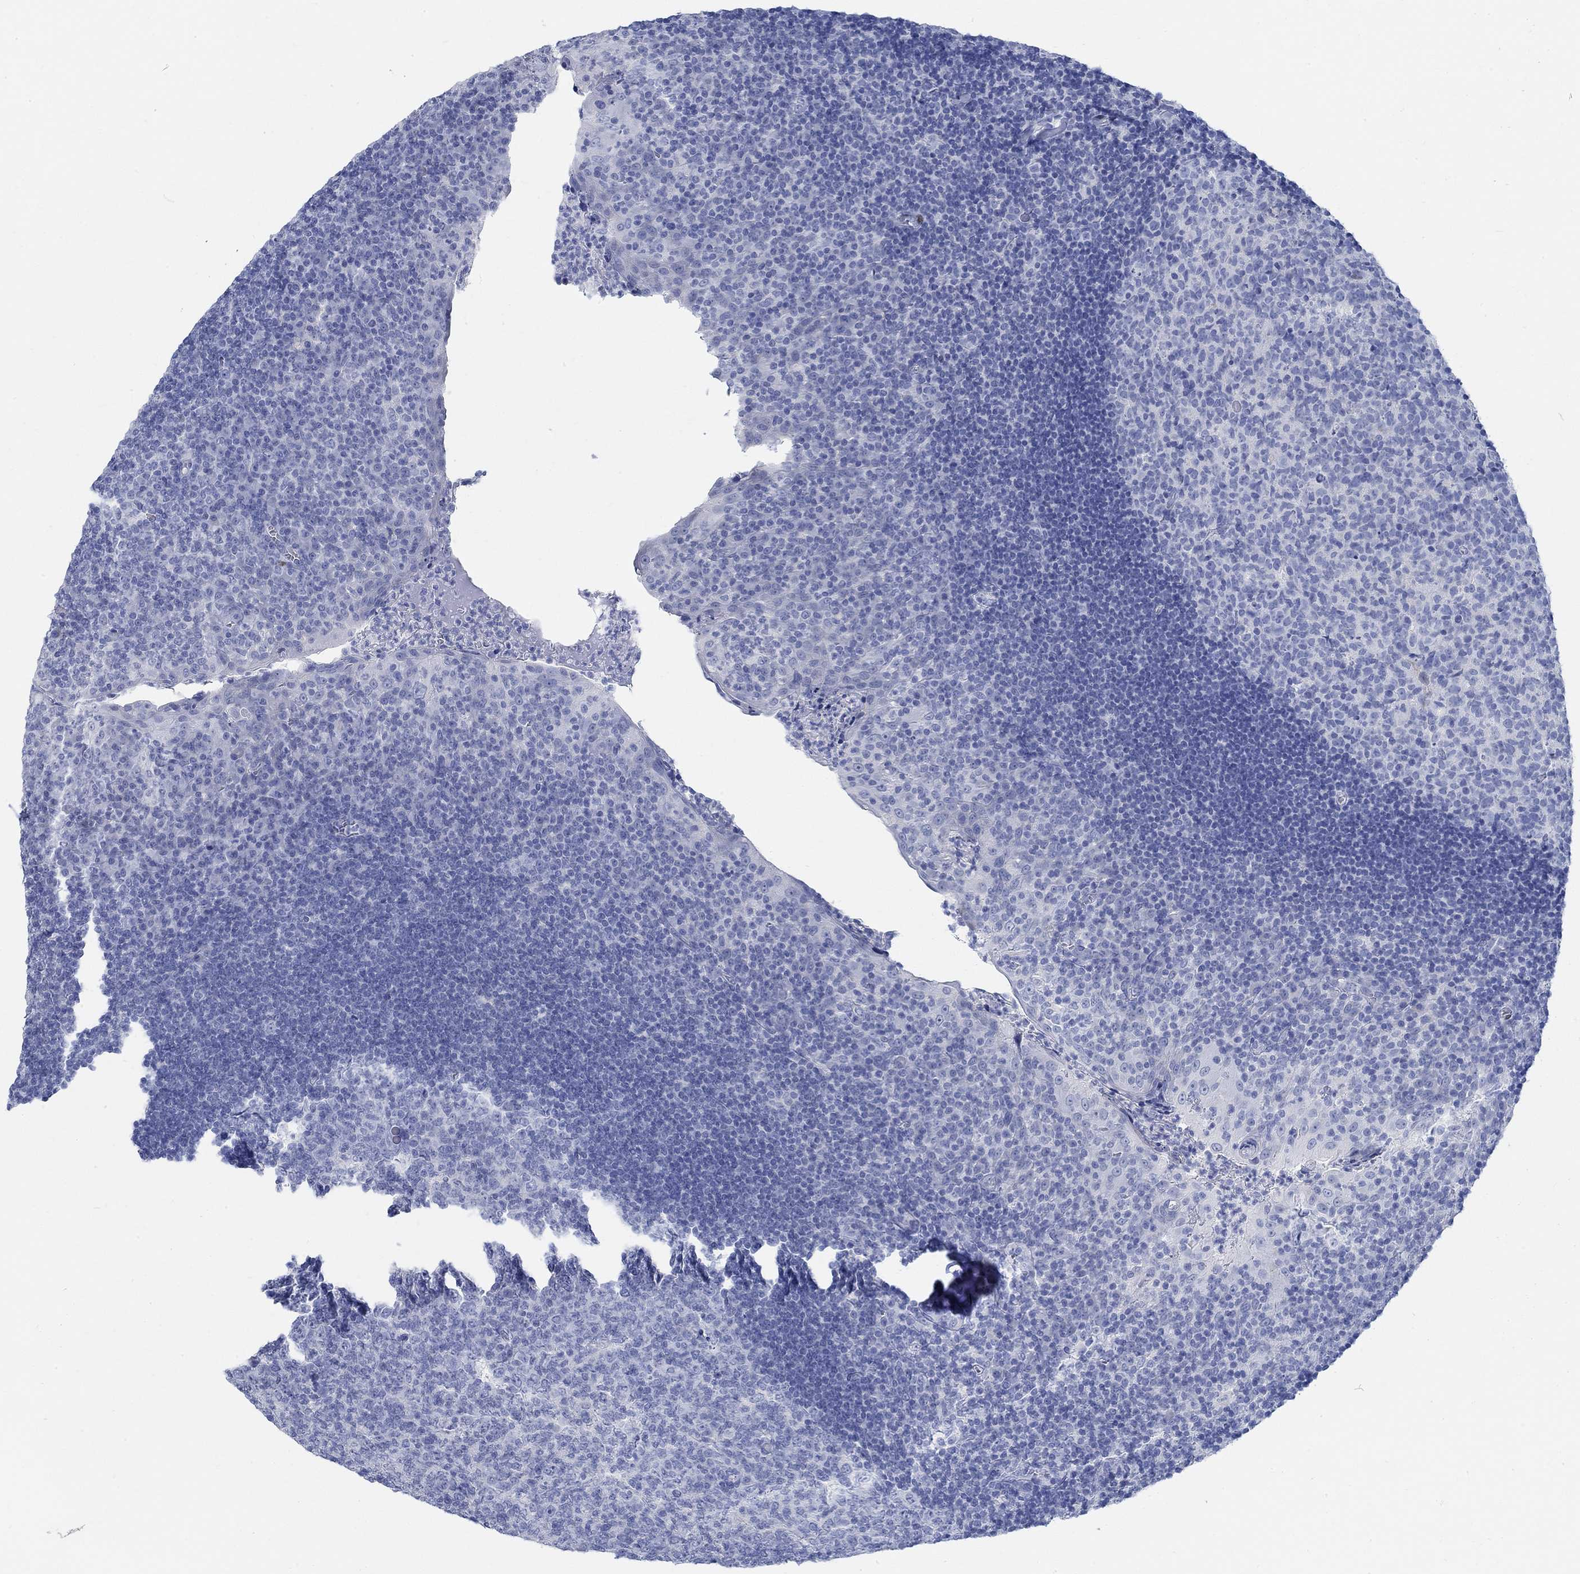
{"staining": {"intensity": "negative", "quantity": "none", "location": "none"}, "tissue": "tonsil", "cell_type": "Germinal center cells", "image_type": "normal", "snomed": [{"axis": "morphology", "description": "Normal tissue, NOS"}, {"axis": "topography", "description": "Tonsil"}], "caption": "Immunohistochemical staining of unremarkable human tonsil displays no significant positivity in germinal center cells.", "gene": "RBM20", "patient": {"sex": "female", "age": 12}}